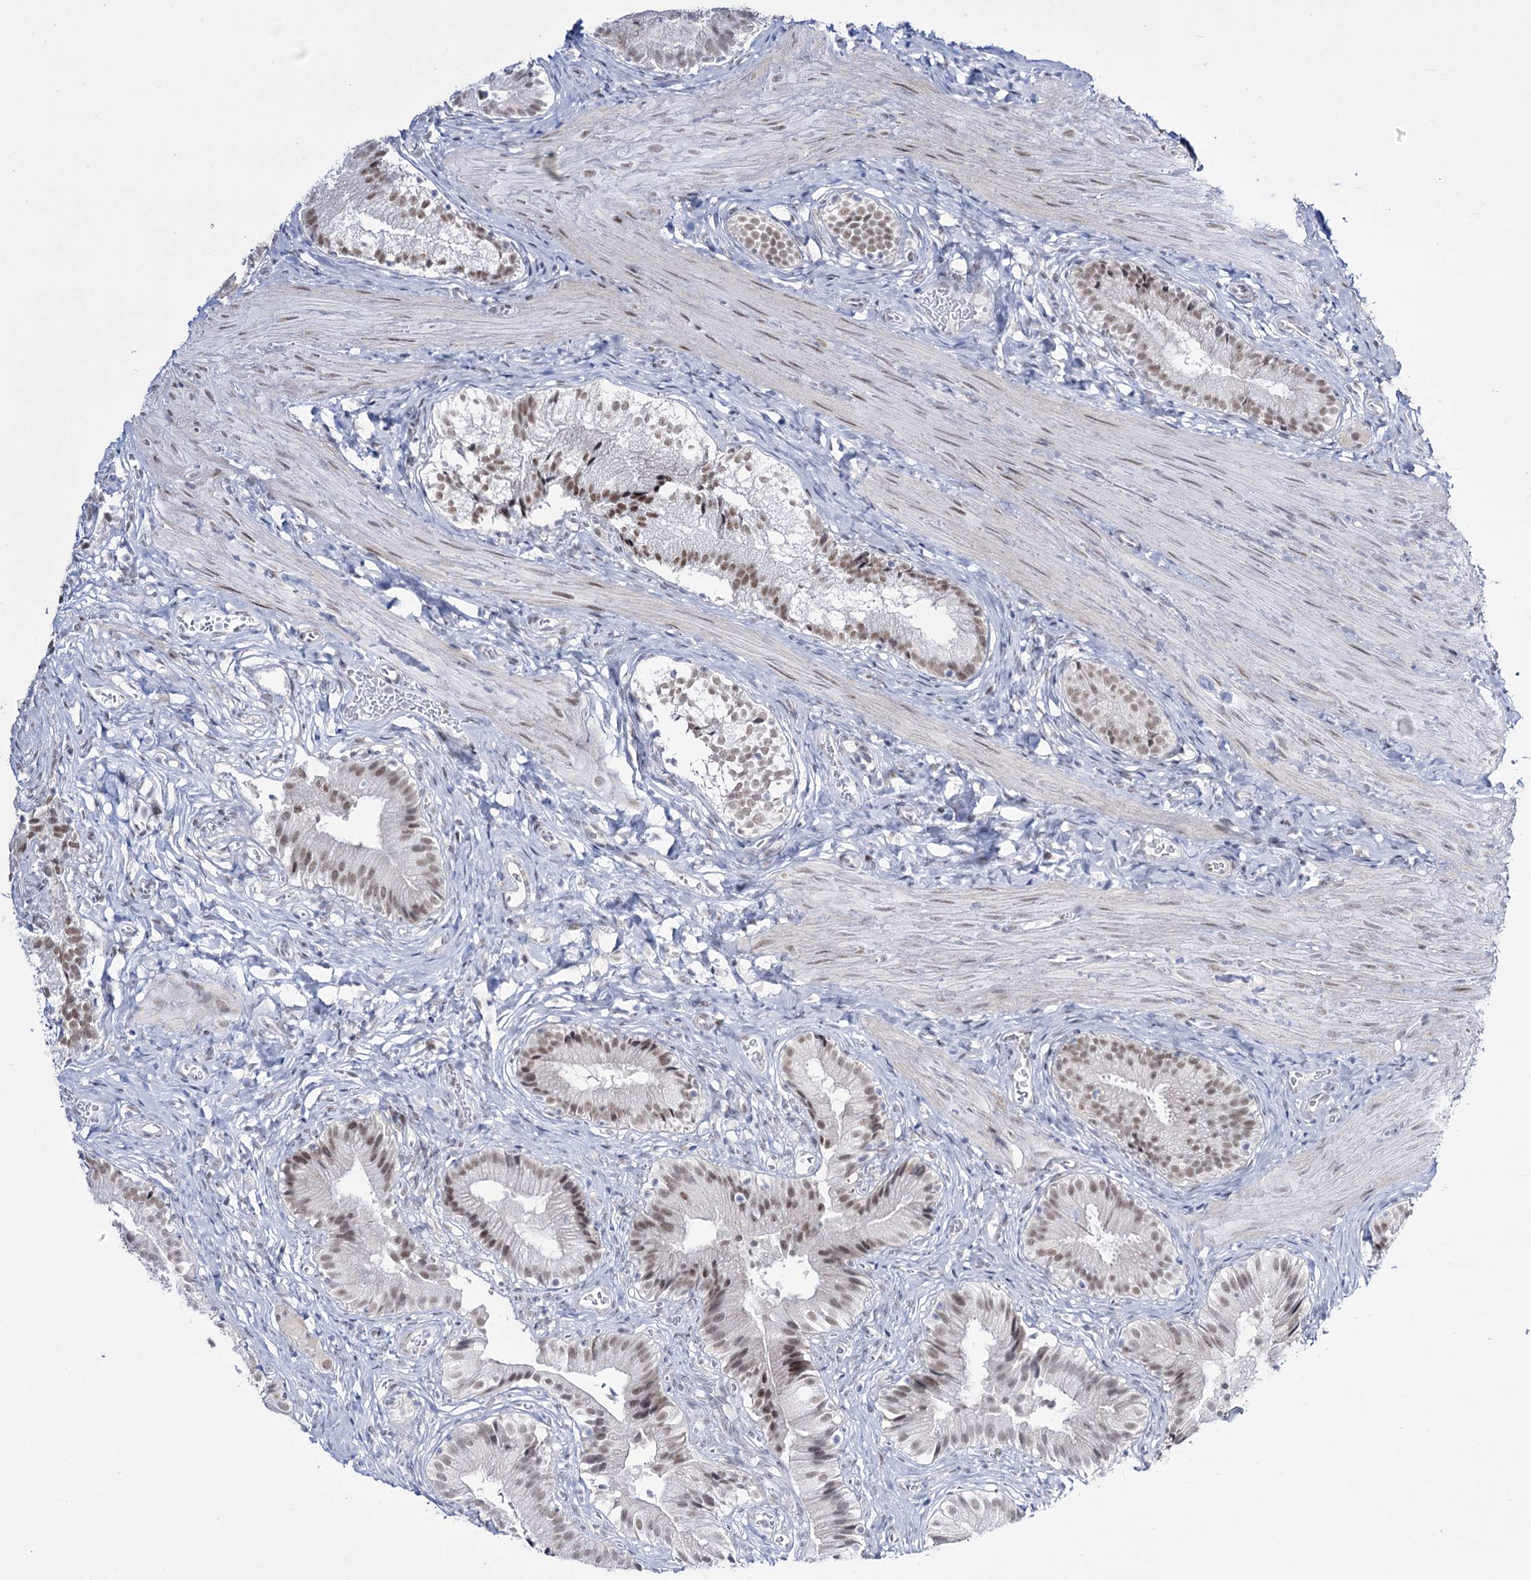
{"staining": {"intensity": "moderate", "quantity": "25%-75%", "location": "nuclear"}, "tissue": "gallbladder", "cell_type": "Glandular cells", "image_type": "normal", "snomed": [{"axis": "morphology", "description": "Normal tissue, NOS"}, {"axis": "topography", "description": "Gallbladder"}], "caption": "Moderate nuclear protein staining is seen in approximately 25%-75% of glandular cells in gallbladder. Using DAB (brown) and hematoxylin (blue) stains, captured at high magnification using brightfield microscopy.", "gene": "RBM15B", "patient": {"sex": "female", "age": 47}}